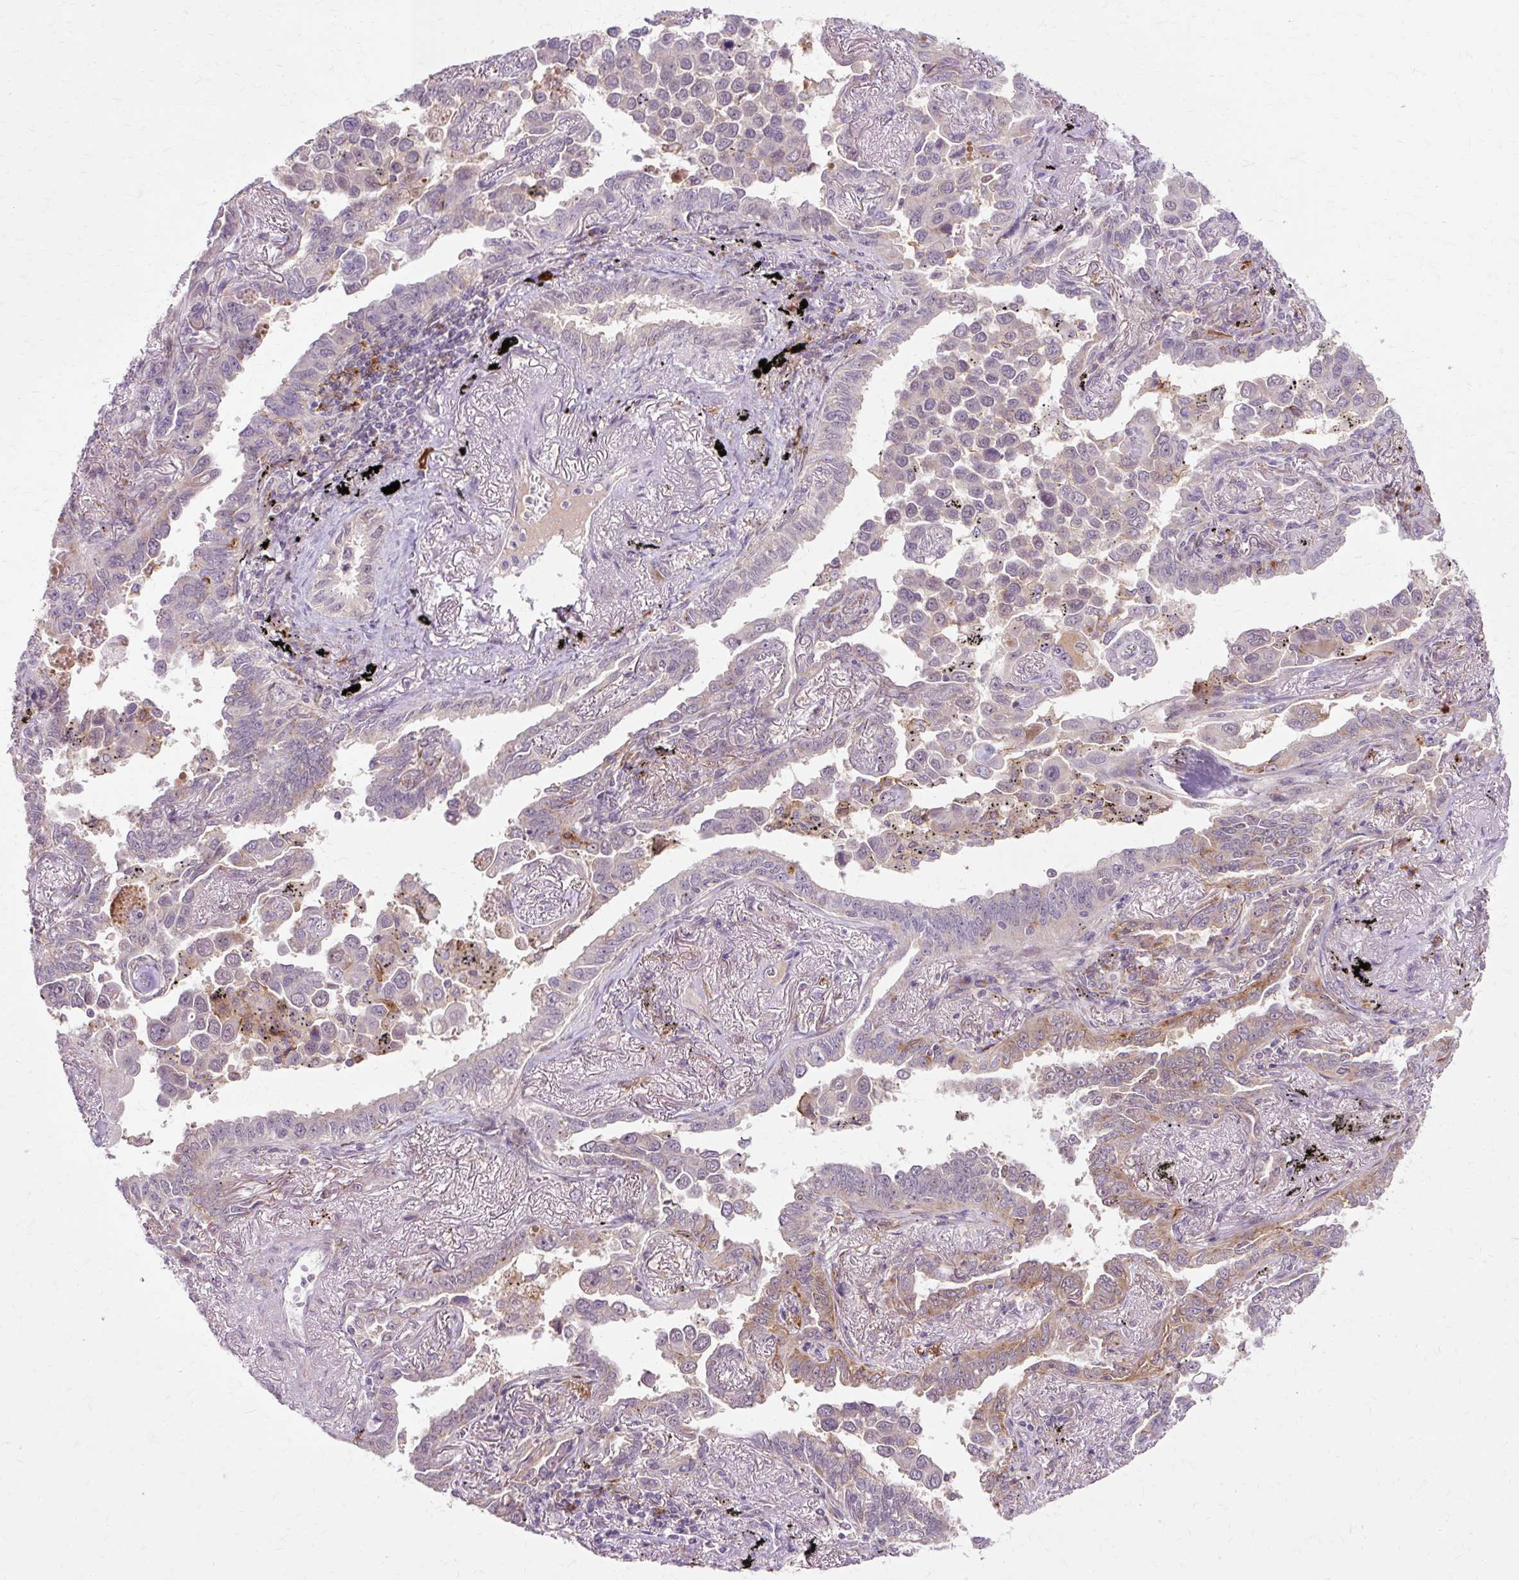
{"staining": {"intensity": "moderate", "quantity": "<25%", "location": "cytoplasmic/membranous"}, "tissue": "lung cancer", "cell_type": "Tumor cells", "image_type": "cancer", "snomed": [{"axis": "morphology", "description": "Adenocarcinoma, NOS"}, {"axis": "topography", "description": "Lung"}], "caption": "Brown immunohistochemical staining in lung adenocarcinoma displays moderate cytoplasmic/membranous staining in about <25% of tumor cells.", "gene": "GEMIN2", "patient": {"sex": "male", "age": 67}}